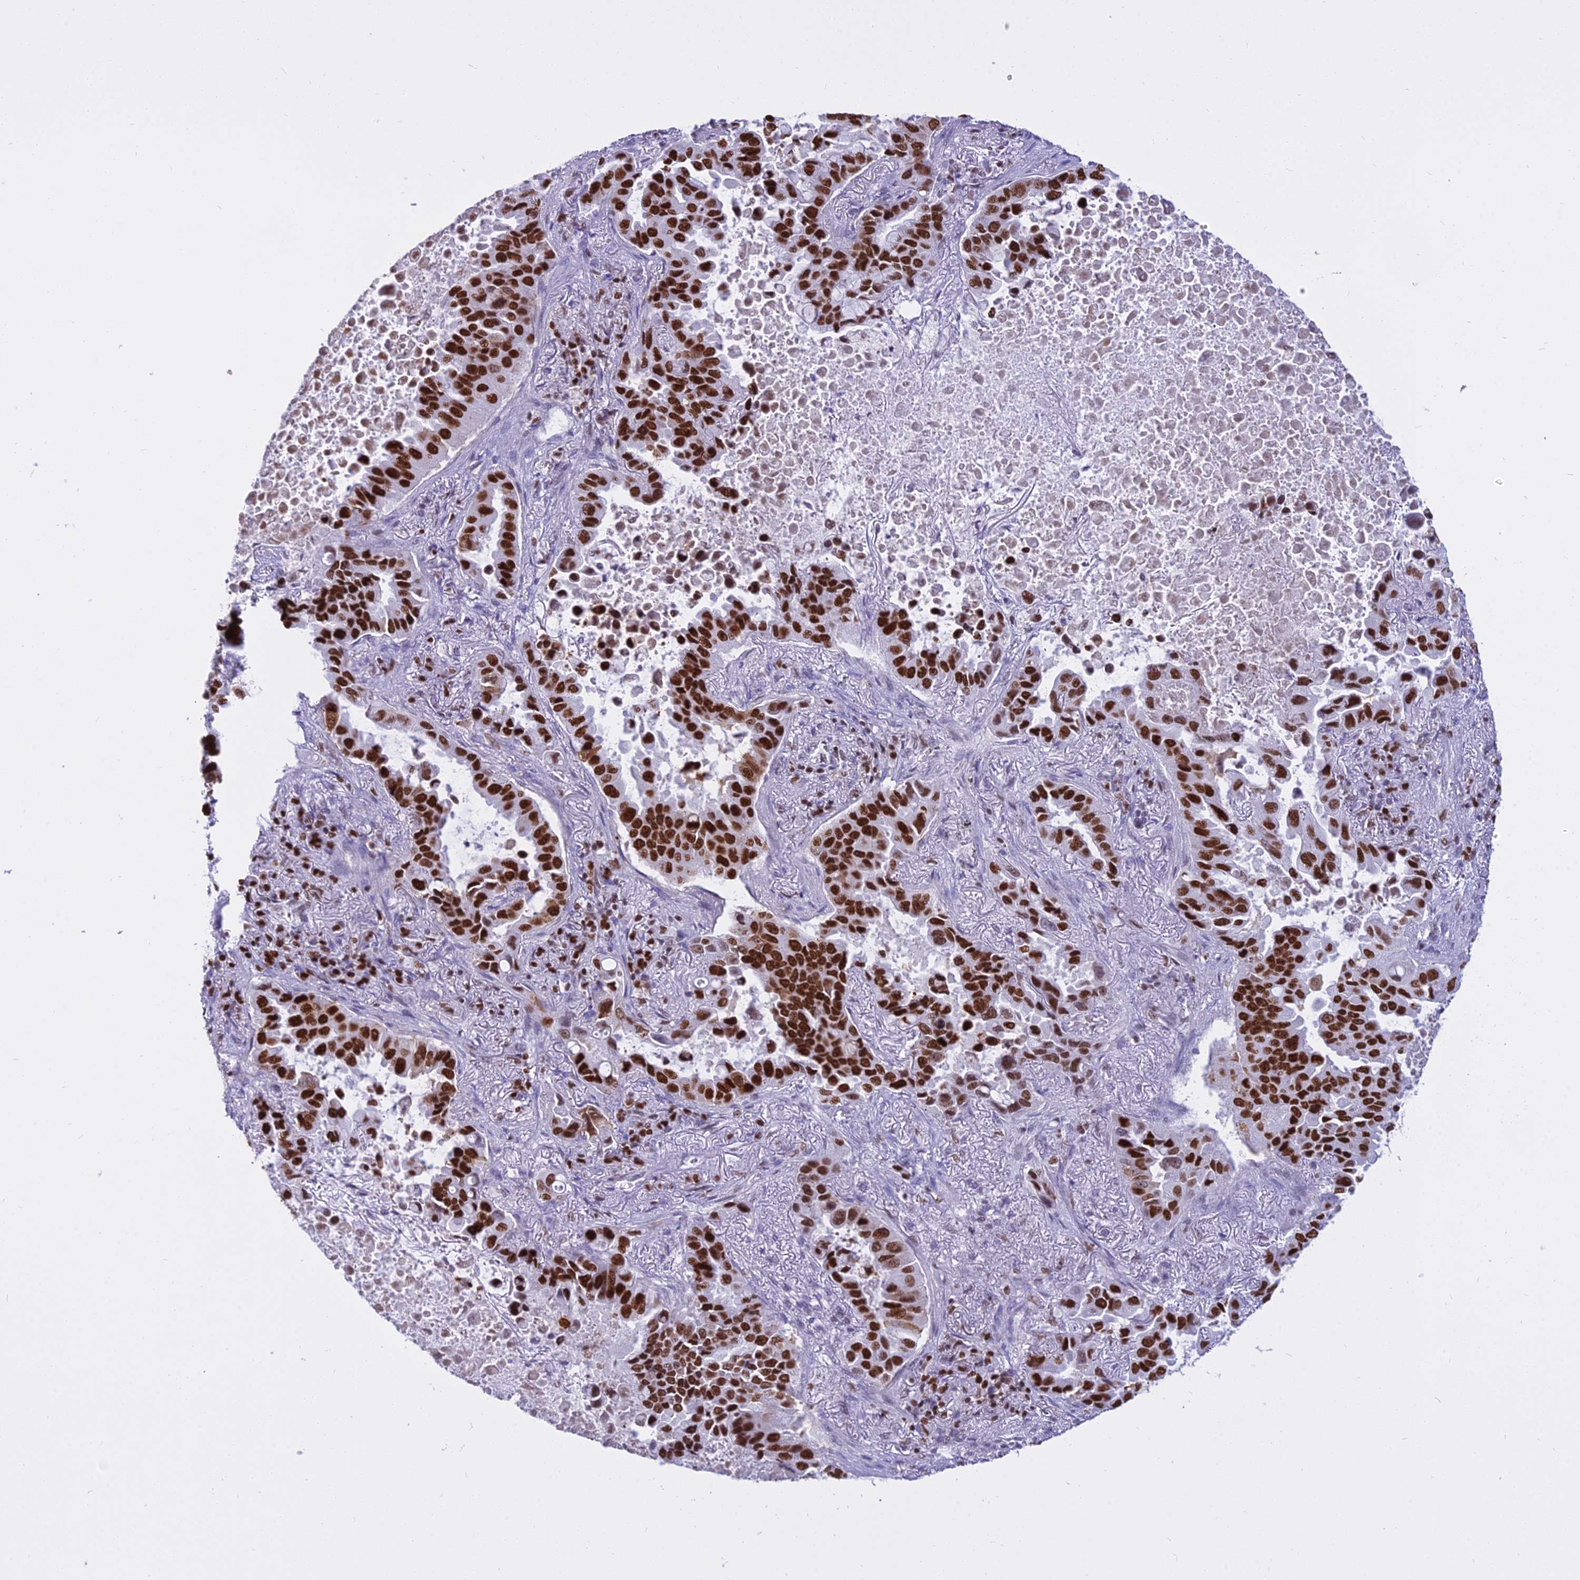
{"staining": {"intensity": "strong", "quantity": ">75%", "location": "nuclear"}, "tissue": "lung cancer", "cell_type": "Tumor cells", "image_type": "cancer", "snomed": [{"axis": "morphology", "description": "Adenocarcinoma, NOS"}, {"axis": "topography", "description": "Lung"}], "caption": "Adenocarcinoma (lung) stained for a protein shows strong nuclear positivity in tumor cells. (DAB (3,3'-diaminobenzidine) = brown stain, brightfield microscopy at high magnification).", "gene": "PARP1", "patient": {"sex": "male", "age": 64}}